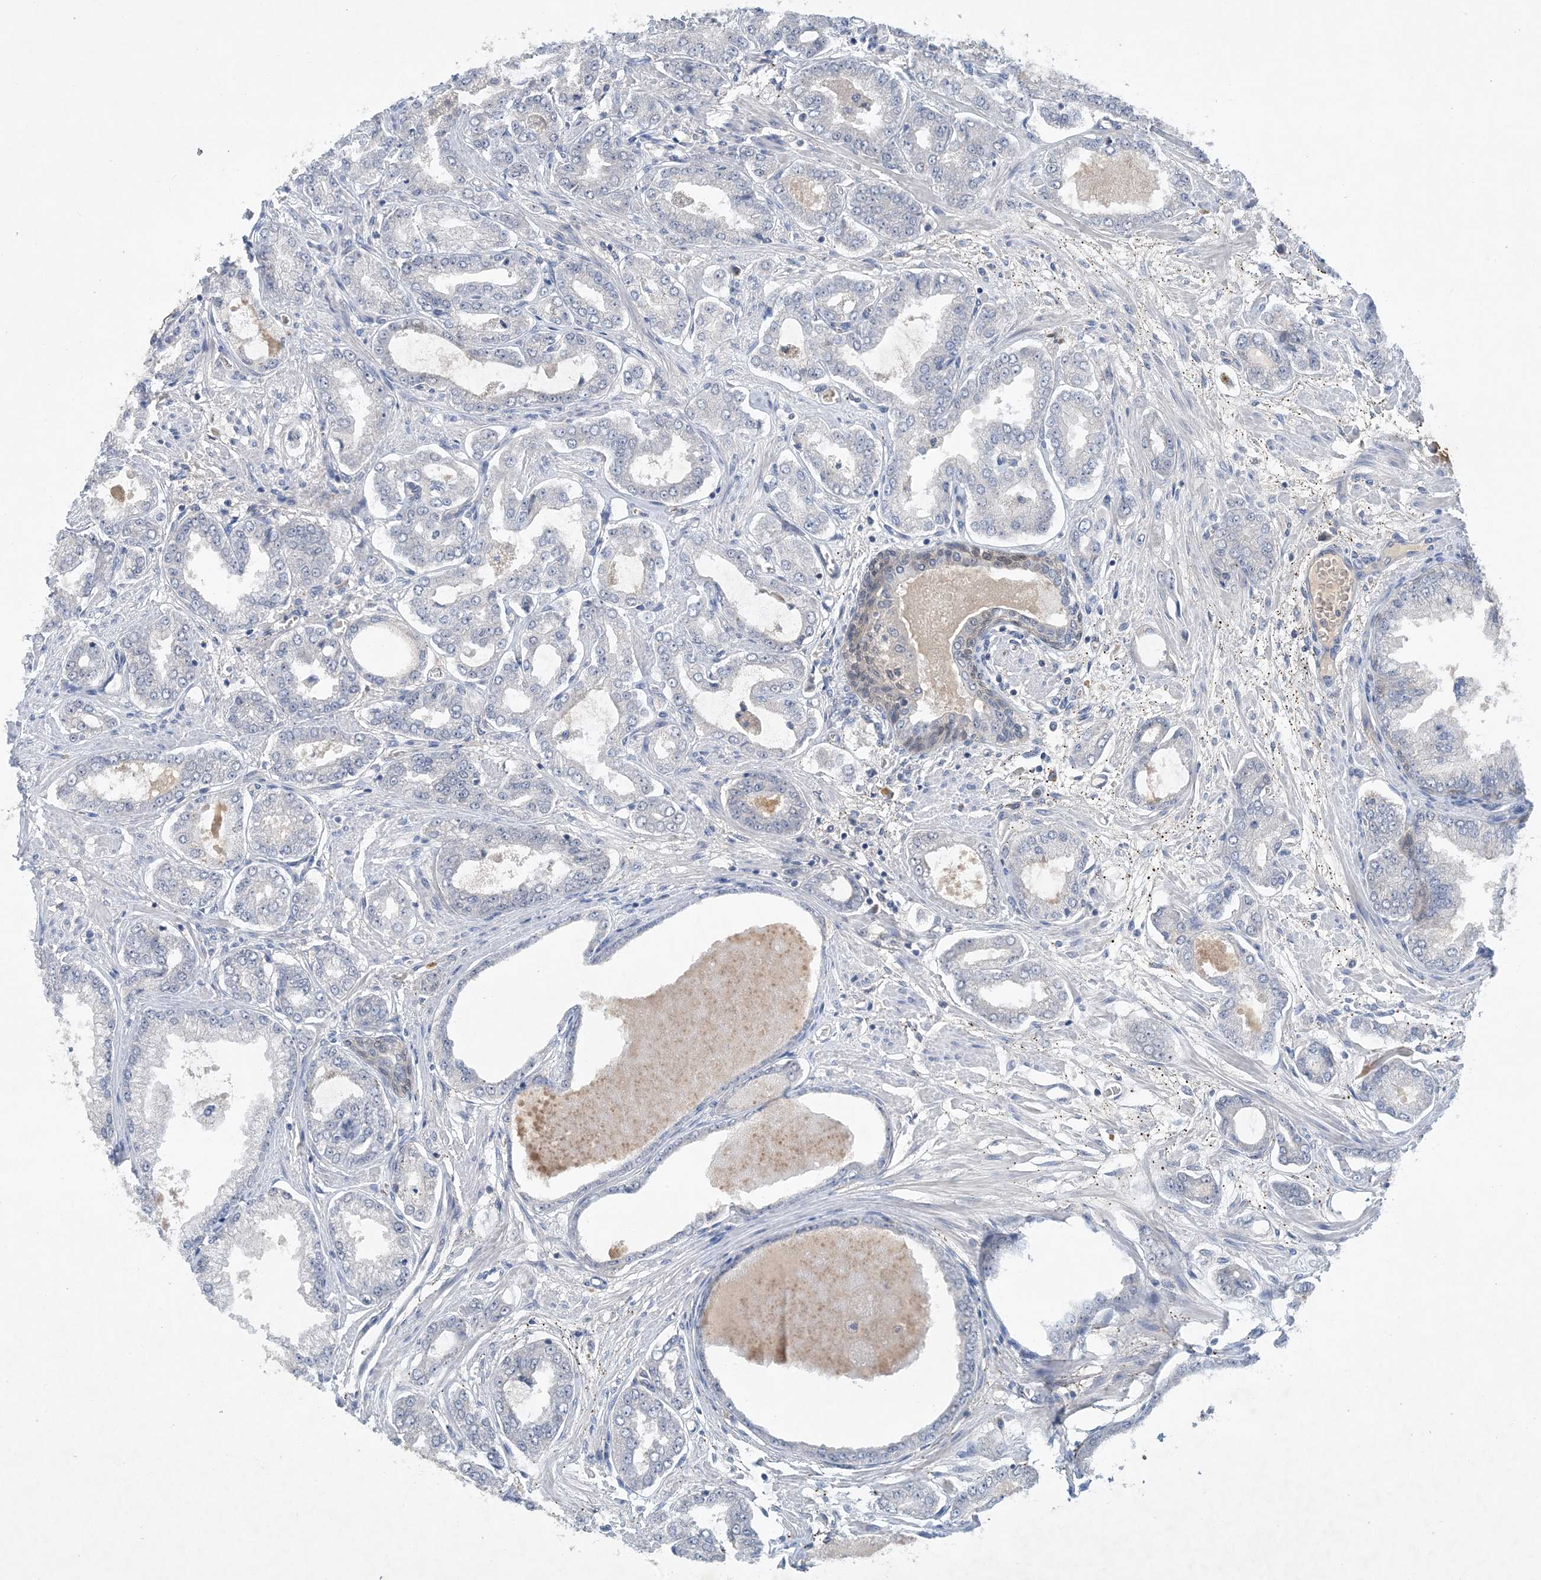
{"staining": {"intensity": "negative", "quantity": "none", "location": "none"}, "tissue": "prostate cancer", "cell_type": "Tumor cells", "image_type": "cancer", "snomed": [{"axis": "morphology", "description": "Adenocarcinoma, Low grade"}, {"axis": "topography", "description": "Prostate"}], "caption": "Photomicrograph shows no protein staining in tumor cells of adenocarcinoma (low-grade) (prostate) tissue.", "gene": "UBE2E1", "patient": {"sex": "male", "age": 63}}